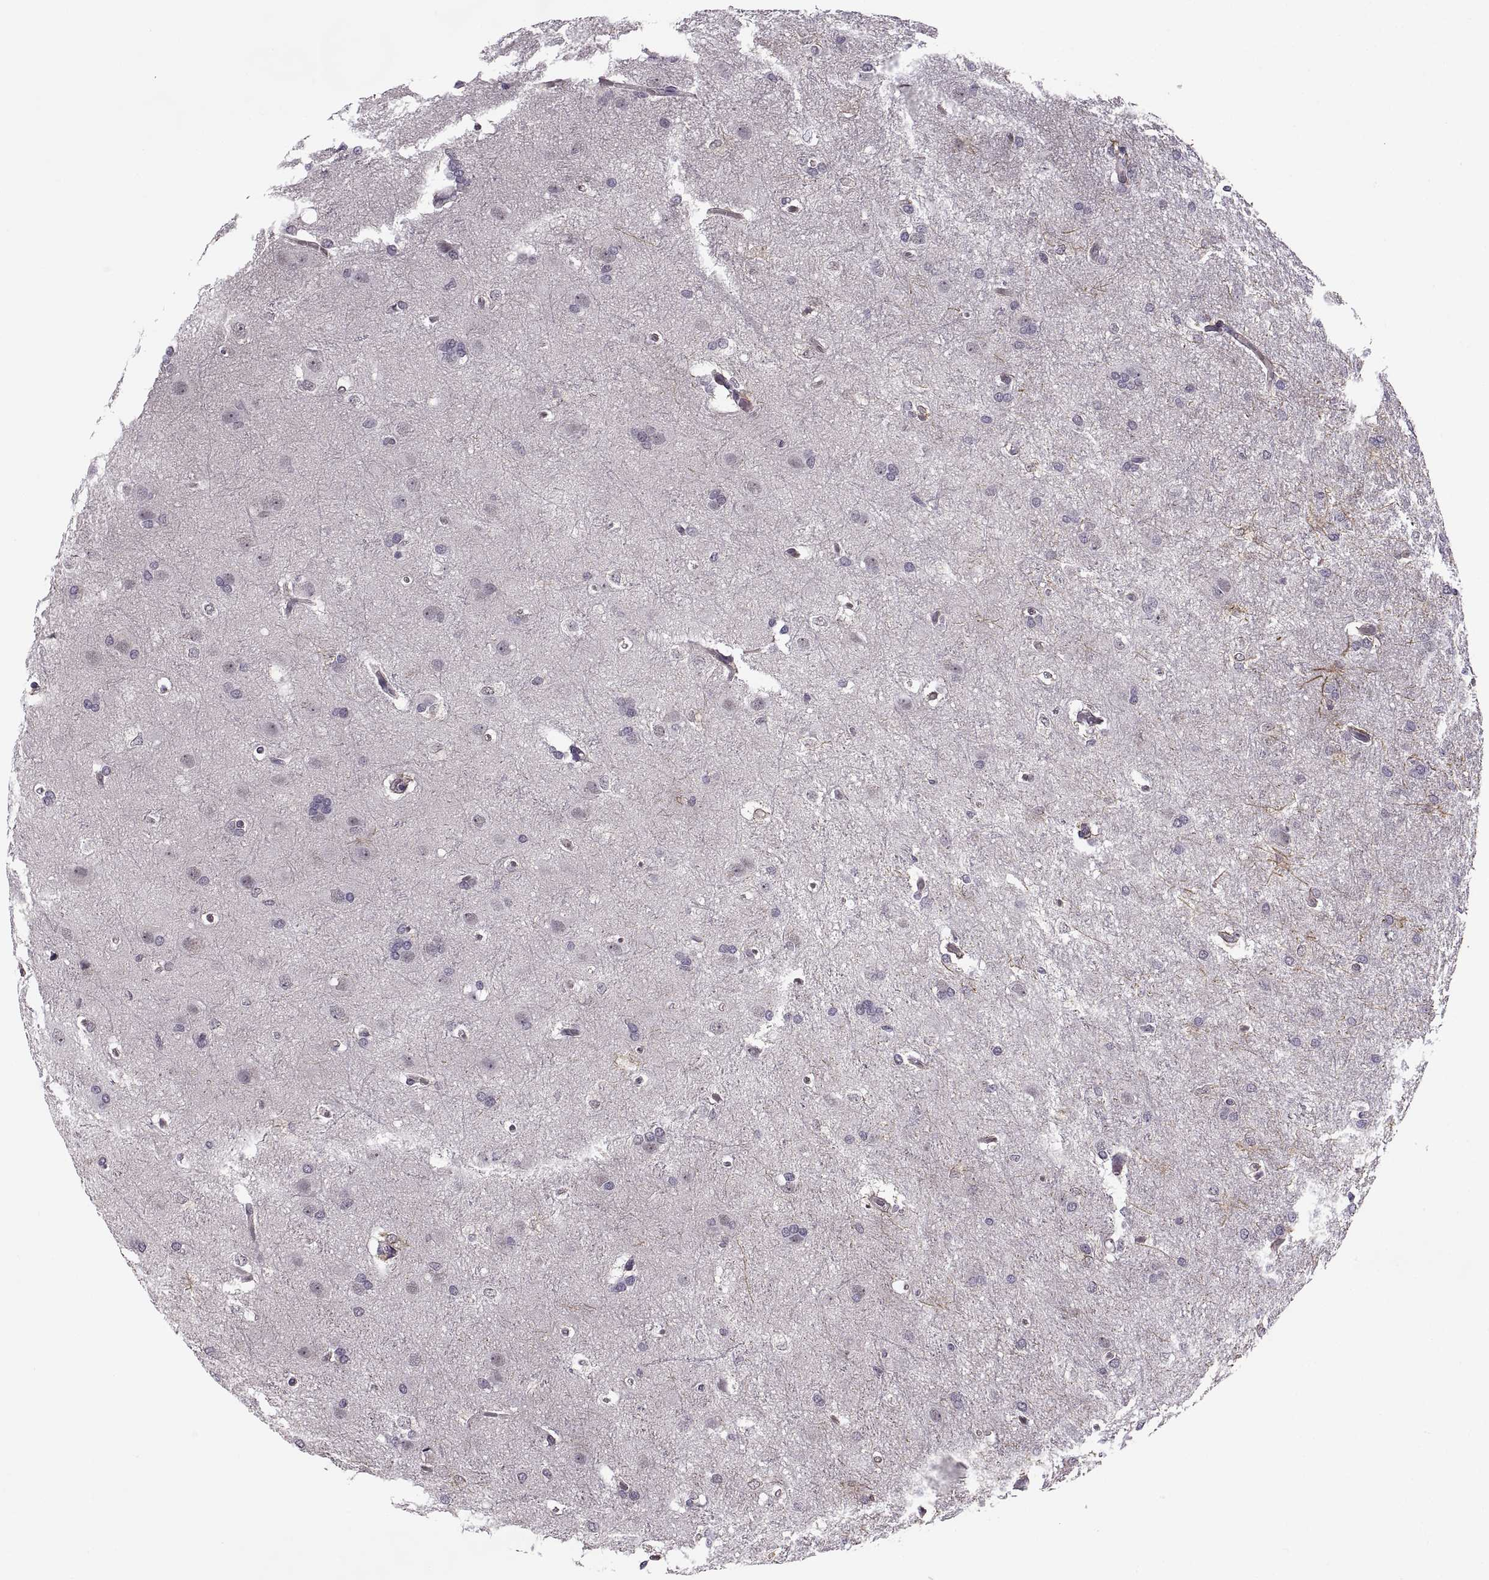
{"staining": {"intensity": "negative", "quantity": "none", "location": "none"}, "tissue": "glioma", "cell_type": "Tumor cells", "image_type": "cancer", "snomed": [{"axis": "morphology", "description": "Glioma, malignant, High grade"}, {"axis": "topography", "description": "Brain"}], "caption": "There is no significant expression in tumor cells of glioma.", "gene": "LUZP2", "patient": {"sex": "male", "age": 68}}